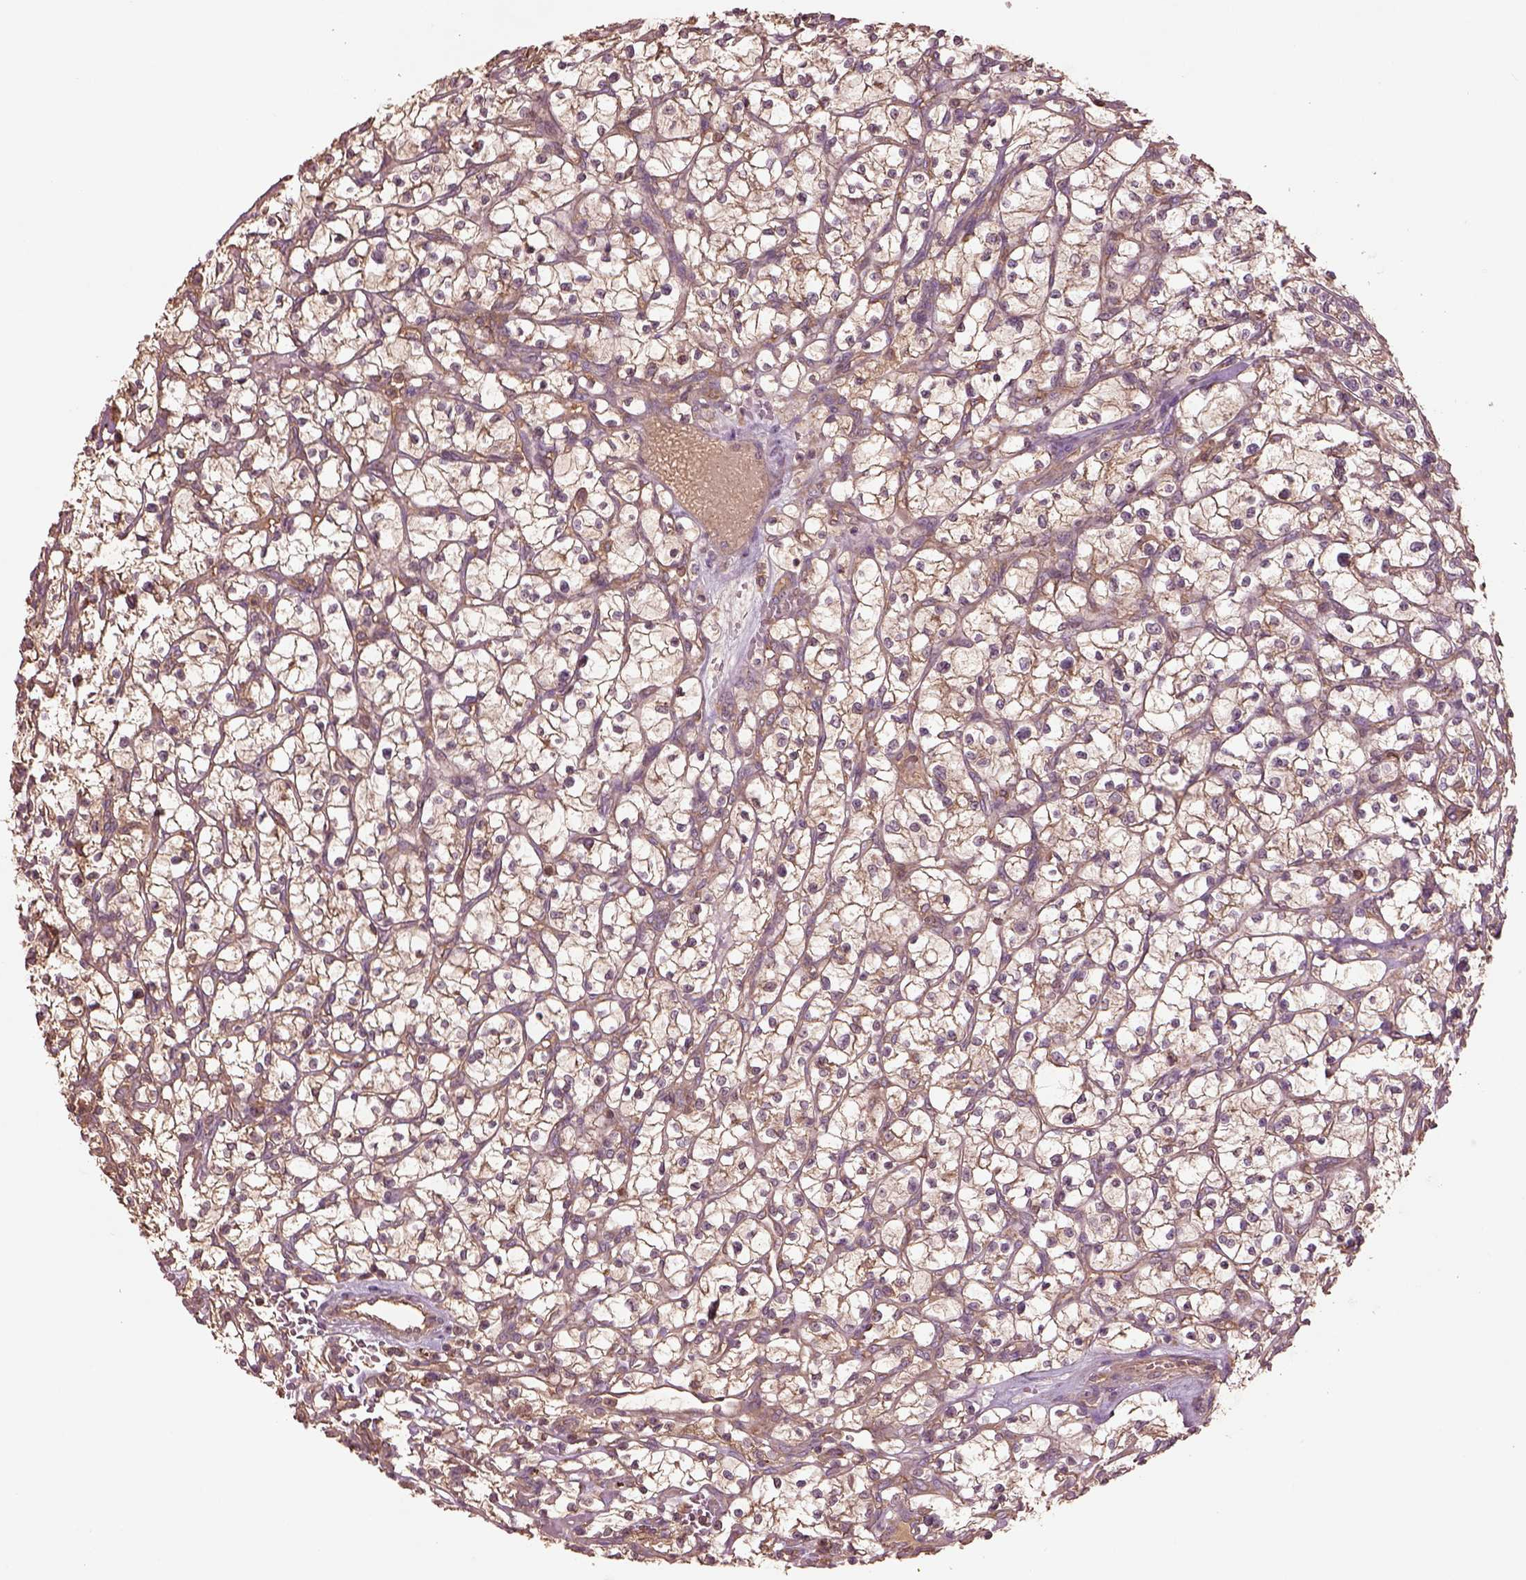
{"staining": {"intensity": "weak", "quantity": ">75%", "location": "cytoplasmic/membranous"}, "tissue": "renal cancer", "cell_type": "Tumor cells", "image_type": "cancer", "snomed": [{"axis": "morphology", "description": "Adenocarcinoma, NOS"}, {"axis": "topography", "description": "Kidney"}], "caption": "Human renal cancer stained with a protein marker shows weak staining in tumor cells.", "gene": "TRADD", "patient": {"sex": "female", "age": 64}}